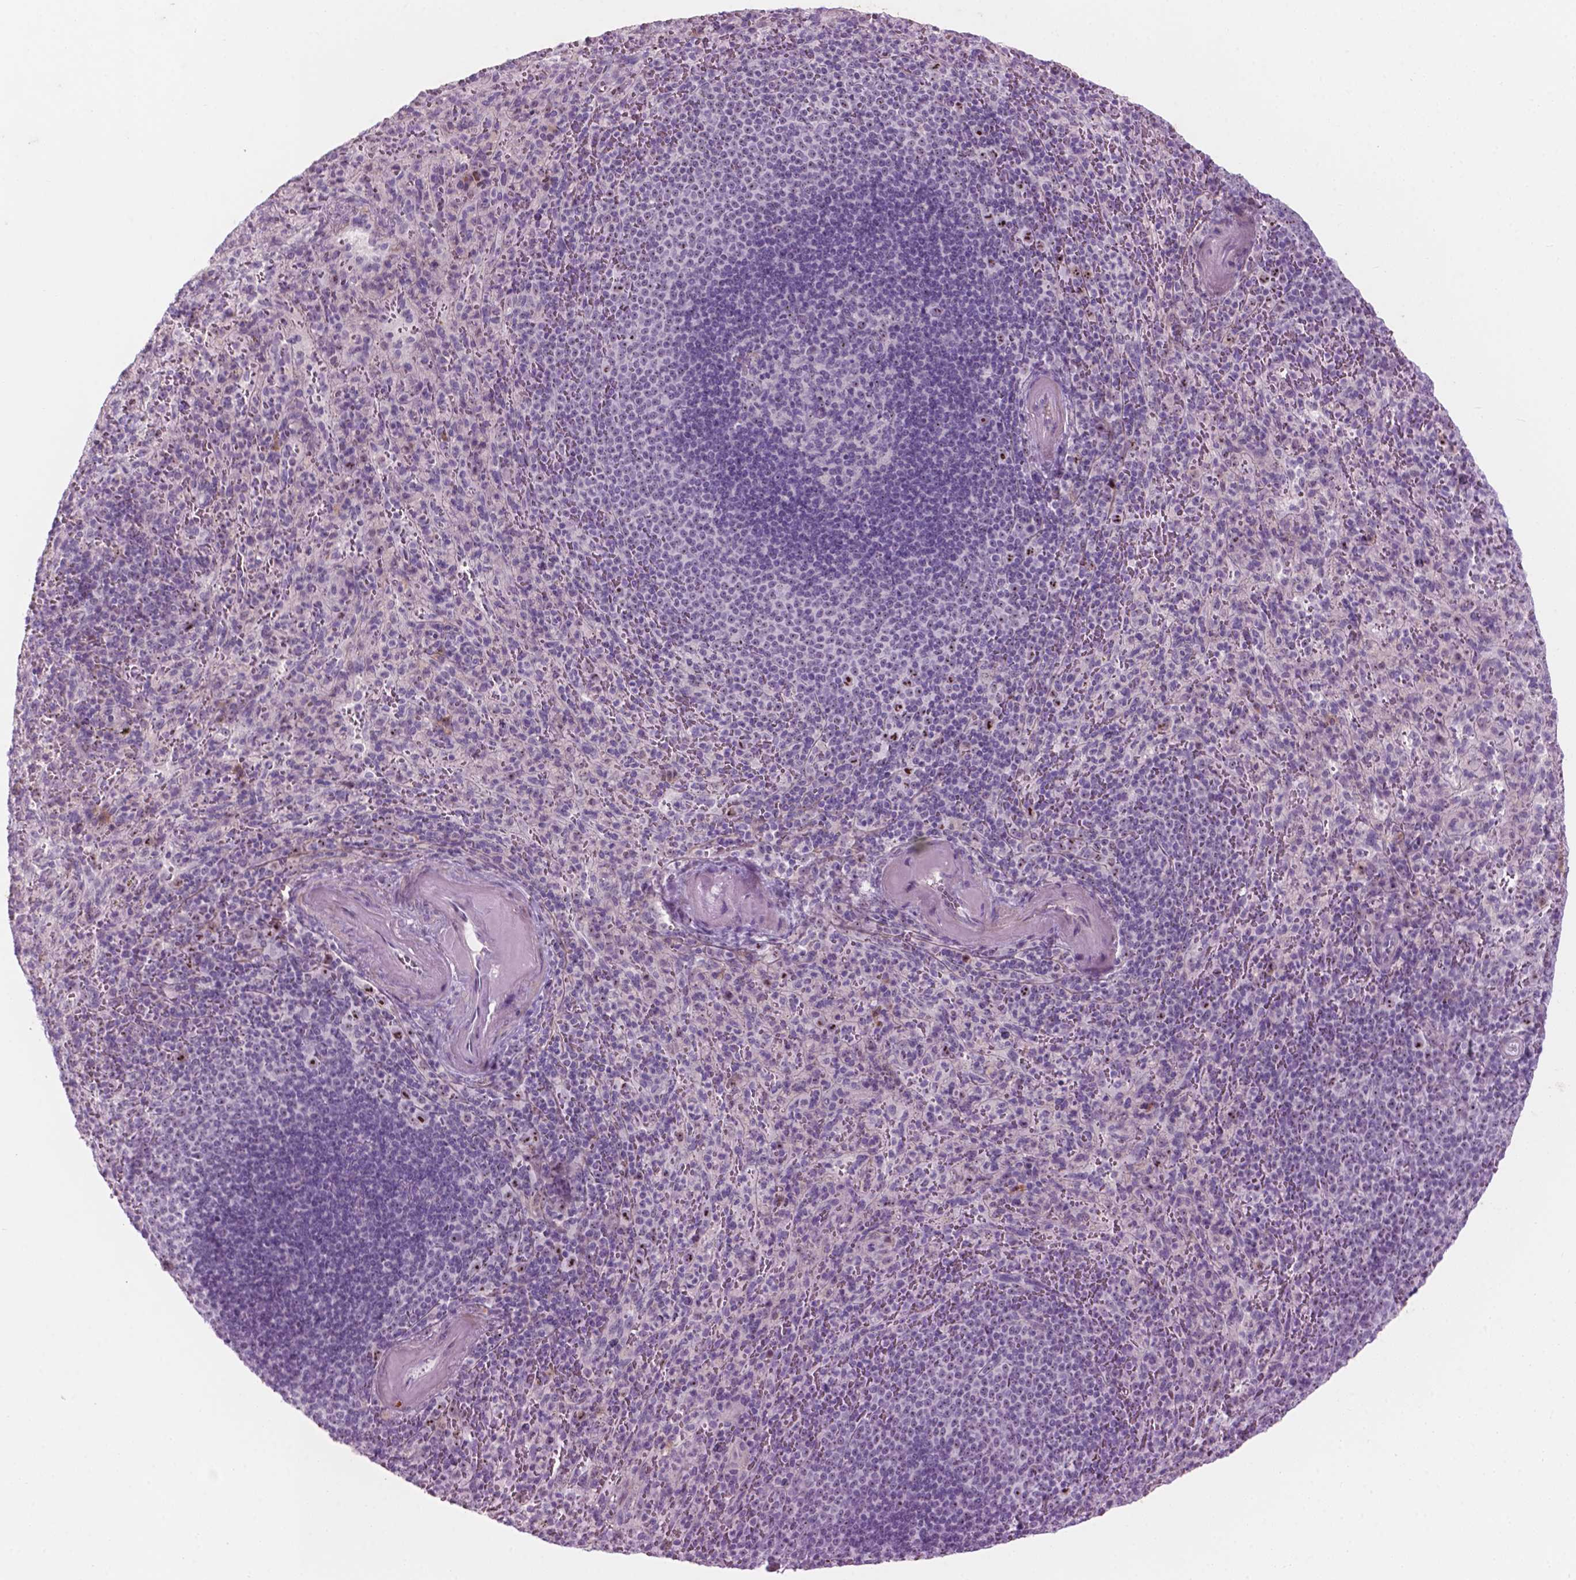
{"staining": {"intensity": "negative", "quantity": "none", "location": "none"}, "tissue": "spleen", "cell_type": "Cells in red pulp", "image_type": "normal", "snomed": [{"axis": "morphology", "description": "Normal tissue, NOS"}, {"axis": "topography", "description": "Spleen"}], "caption": "The immunohistochemistry micrograph has no significant staining in cells in red pulp of spleen. (Immunohistochemistry, brightfield microscopy, high magnification).", "gene": "ZNF853", "patient": {"sex": "male", "age": 57}}